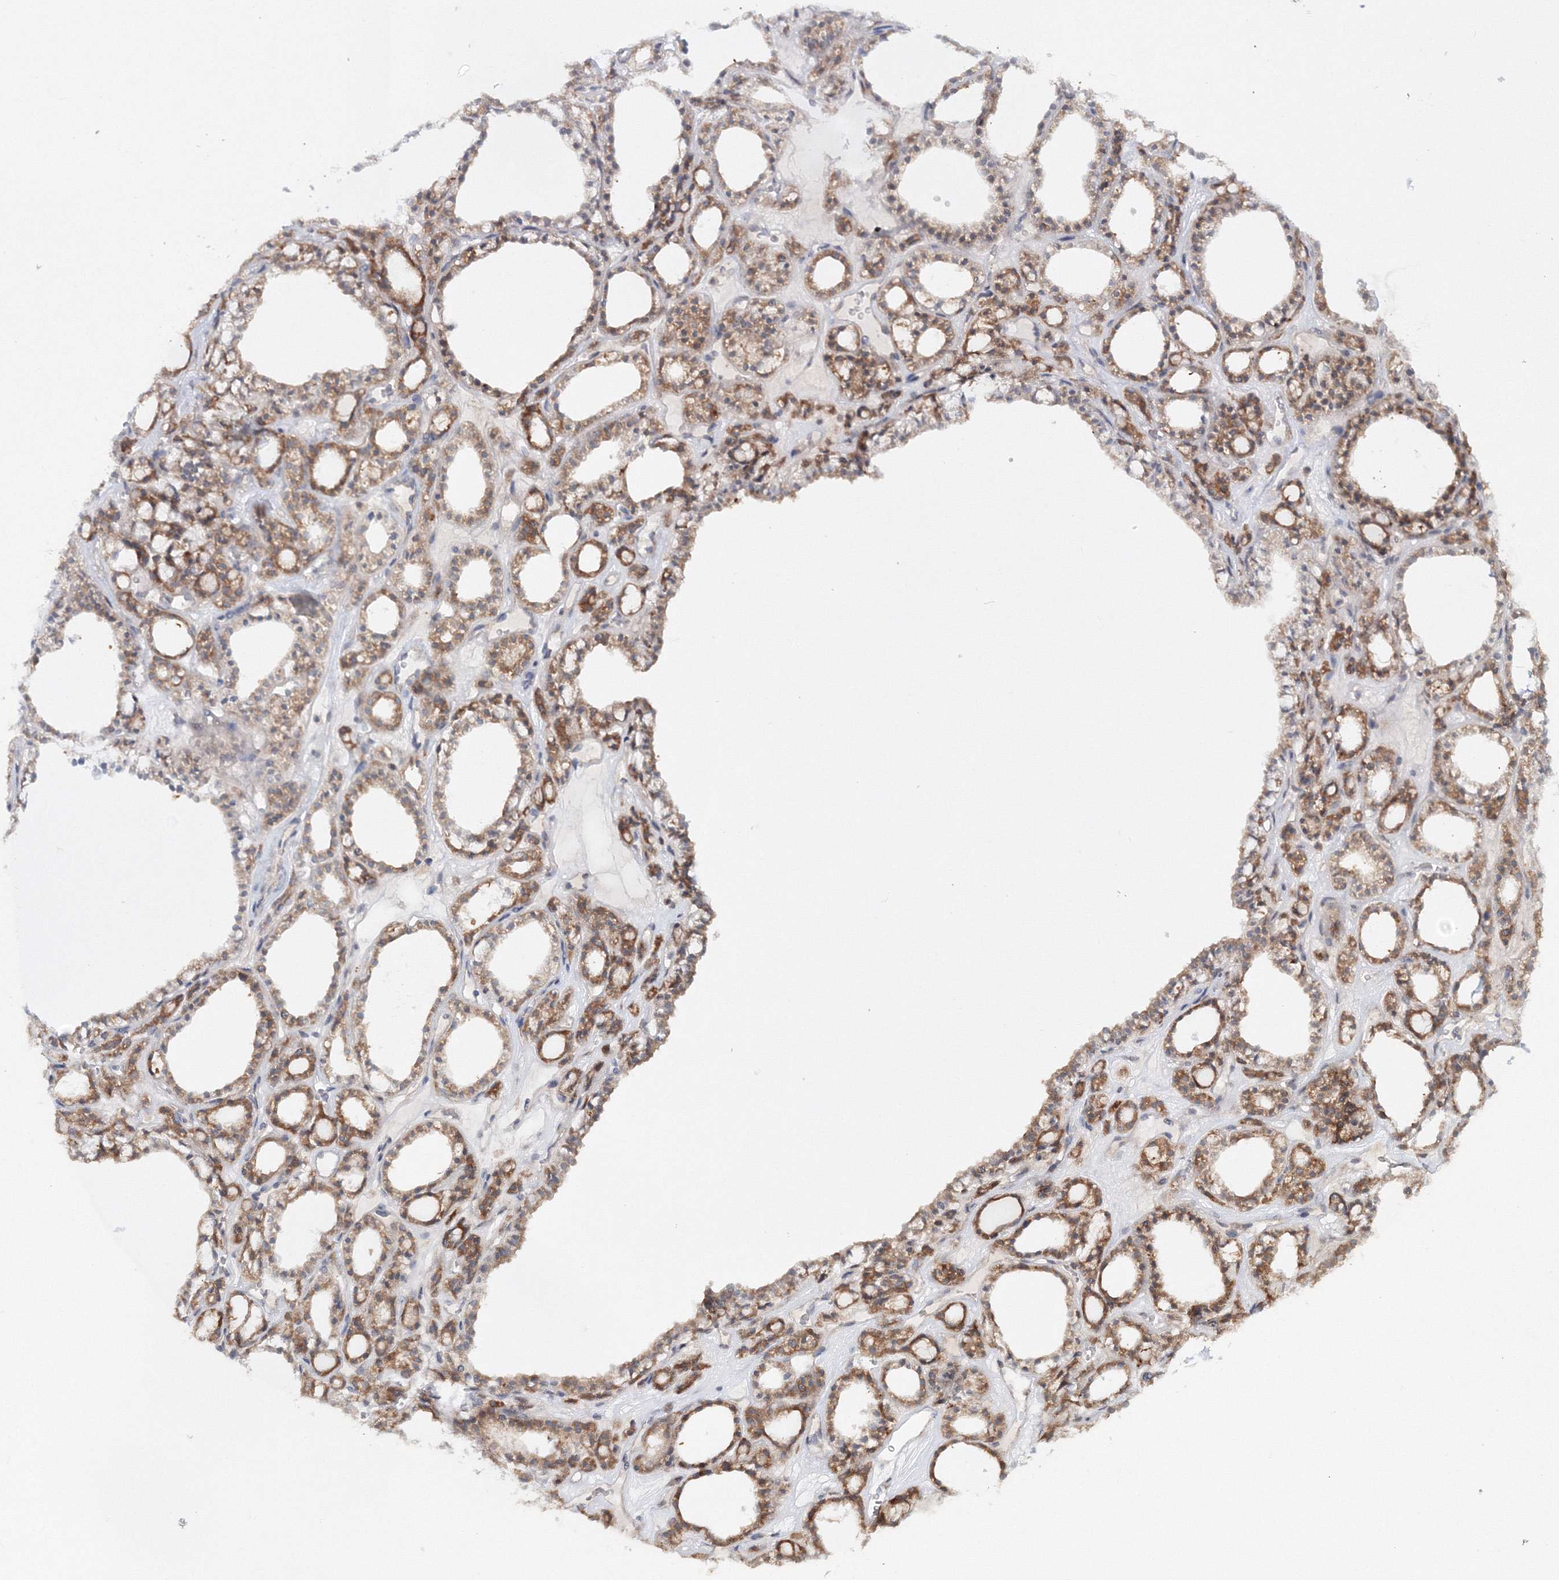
{"staining": {"intensity": "moderate", "quantity": "25%-75%", "location": "cytoplasmic/membranous"}, "tissue": "thyroid gland", "cell_type": "Glandular cells", "image_type": "normal", "snomed": [{"axis": "morphology", "description": "Normal tissue, NOS"}, {"axis": "topography", "description": "Thyroid gland"}], "caption": "Immunohistochemical staining of unremarkable human thyroid gland displays moderate cytoplasmic/membranous protein expression in about 25%-75% of glandular cells. (IHC, brightfield microscopy, high magnification).", "gene": "IPMK", "patient": {"sex": "female", "age": 28}}